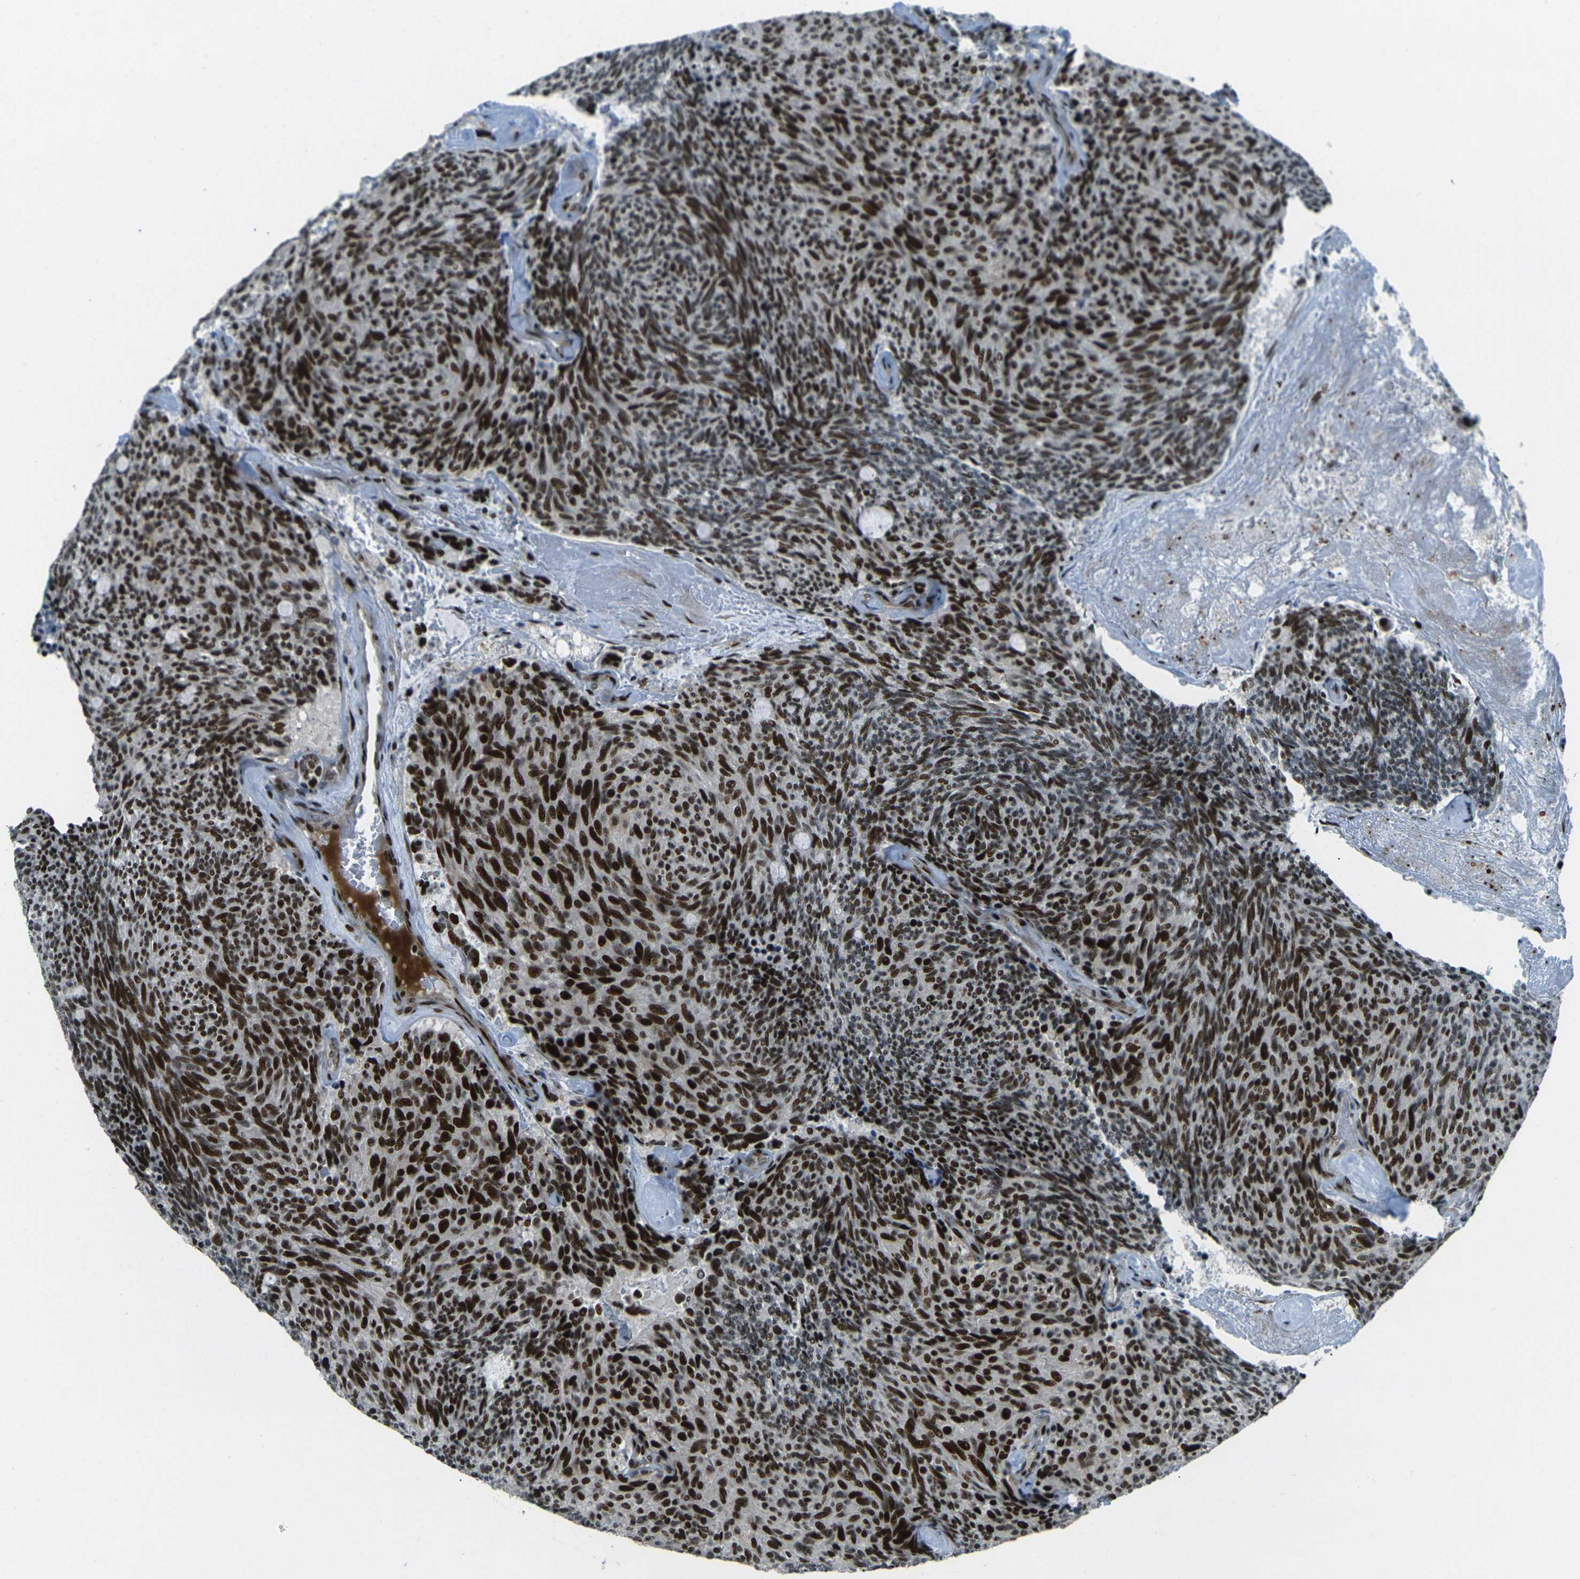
{"staining": {"intensity": "strong", "quantity": ">75%", "location": "nuclear"}, "tissue": "carcinoid", "cell_type": "Tumor cells", "image_type": "cancer", "snomed": [{"axis": "morphology", "description": "Carcinoid, malignant, NOS"}, {"axis": "topography", "description": "Pancreas"}], "caption": "Human malignant carcinoid stained for a protein (brown) exhibits strong nuclear positive expression in approximately >75% of tumor cells.", "gene": "UBE2C", "patient": {"sex": "female", "age": 54}}